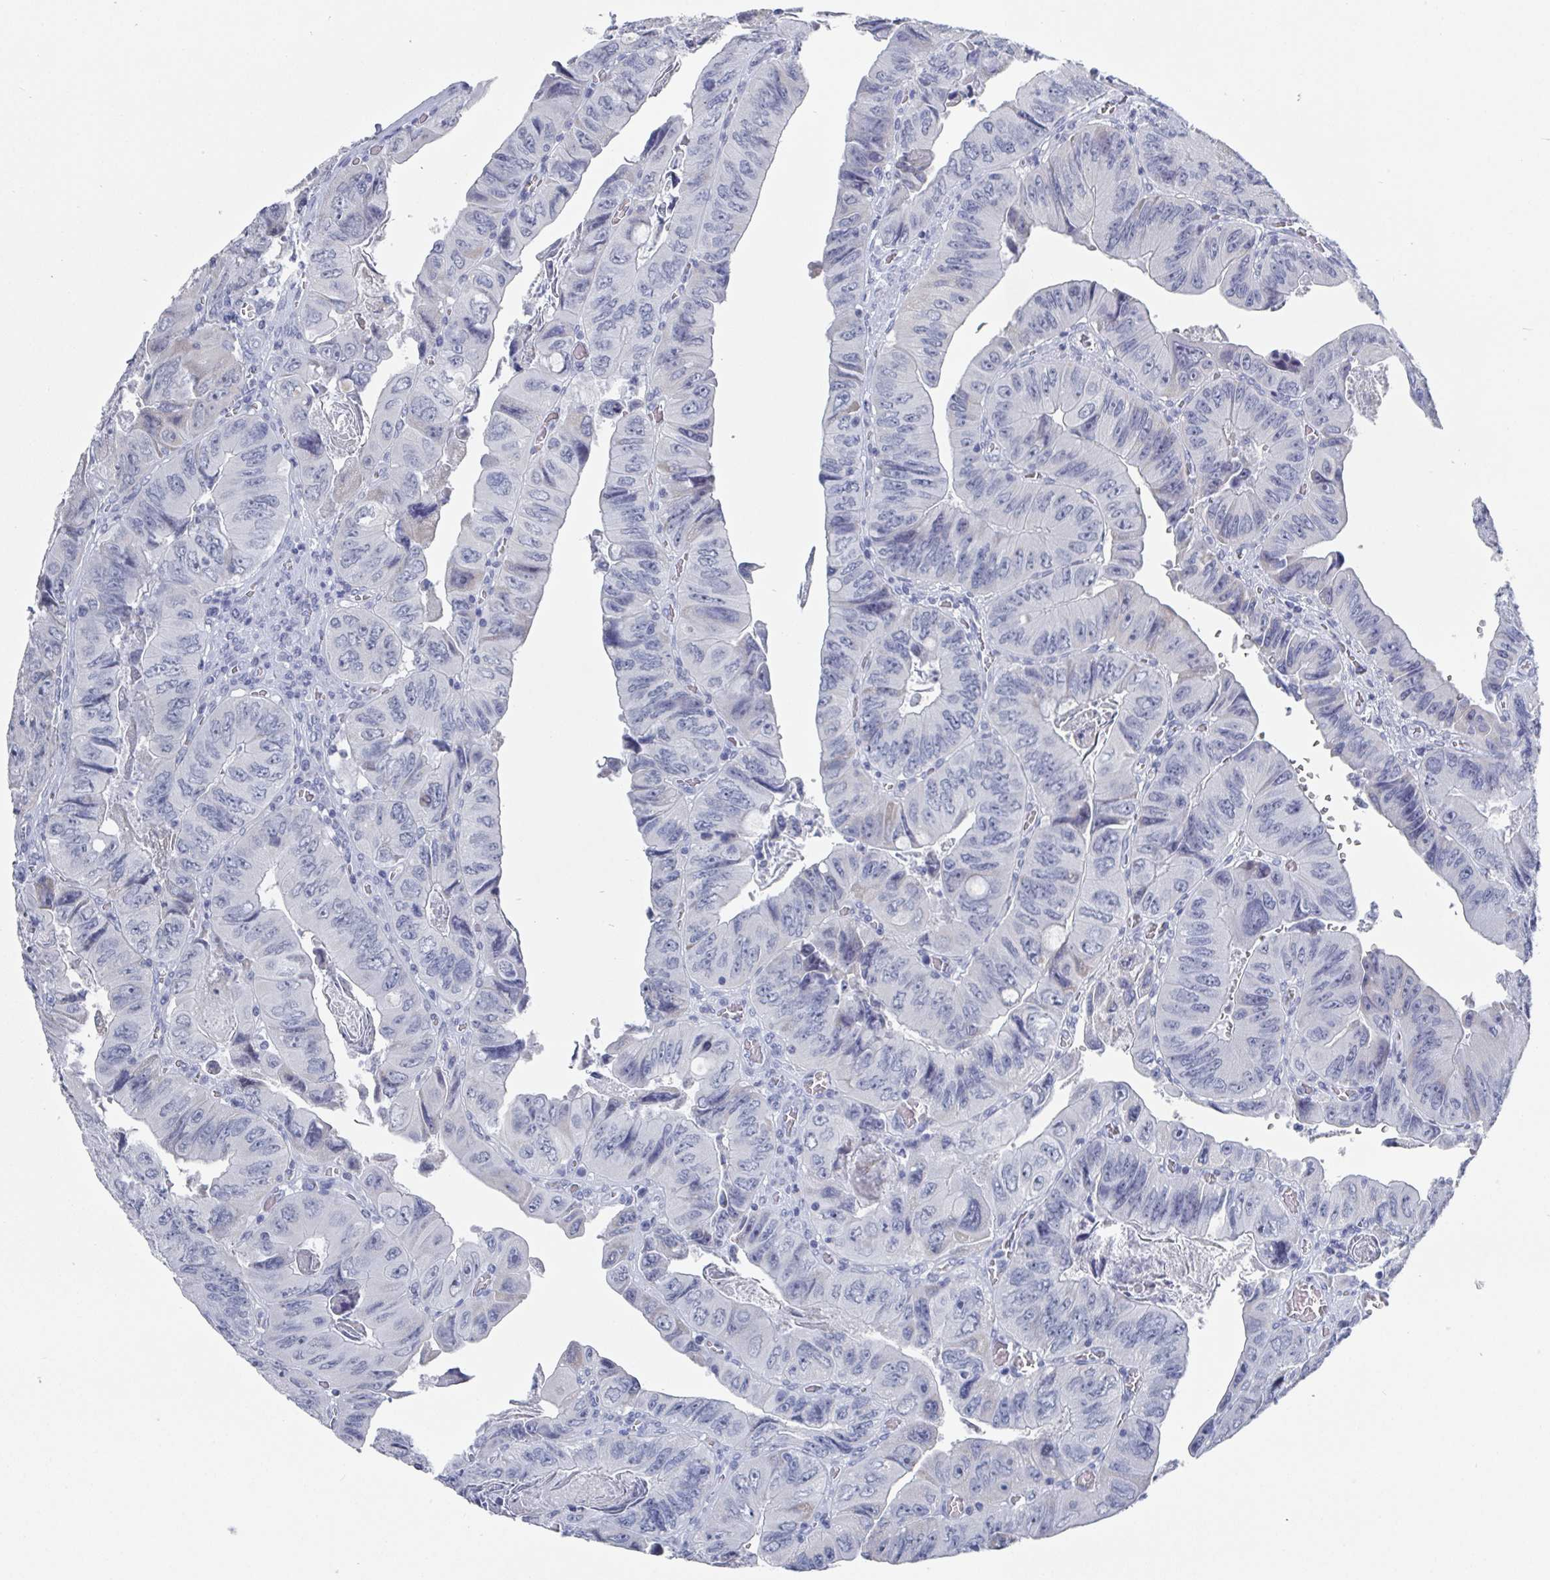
{"staining": {"intensity": "negative", "quantity": "none", "location": "none"}, "tissue": "colorectal cancer", "cell_type": "Tumor cells", "image_type": "cancer", "snomed": [{"axis": "morphology", "description": "Adenocarcinoma, NOS"}, {"axis": "topography", "description": "Colon"}], "caption": "Immunohistochemical staining of colorectal cancer exhibits no significant positivity in tumor cells. Brightfield microscopy of IHC stained with DAB (3,3'-diaminobenzidine) (brown) and hematoxylin (blue), captured at high magnification.", "gene": "CAMKV", "patient": {"sex": "female", "age": 84}}